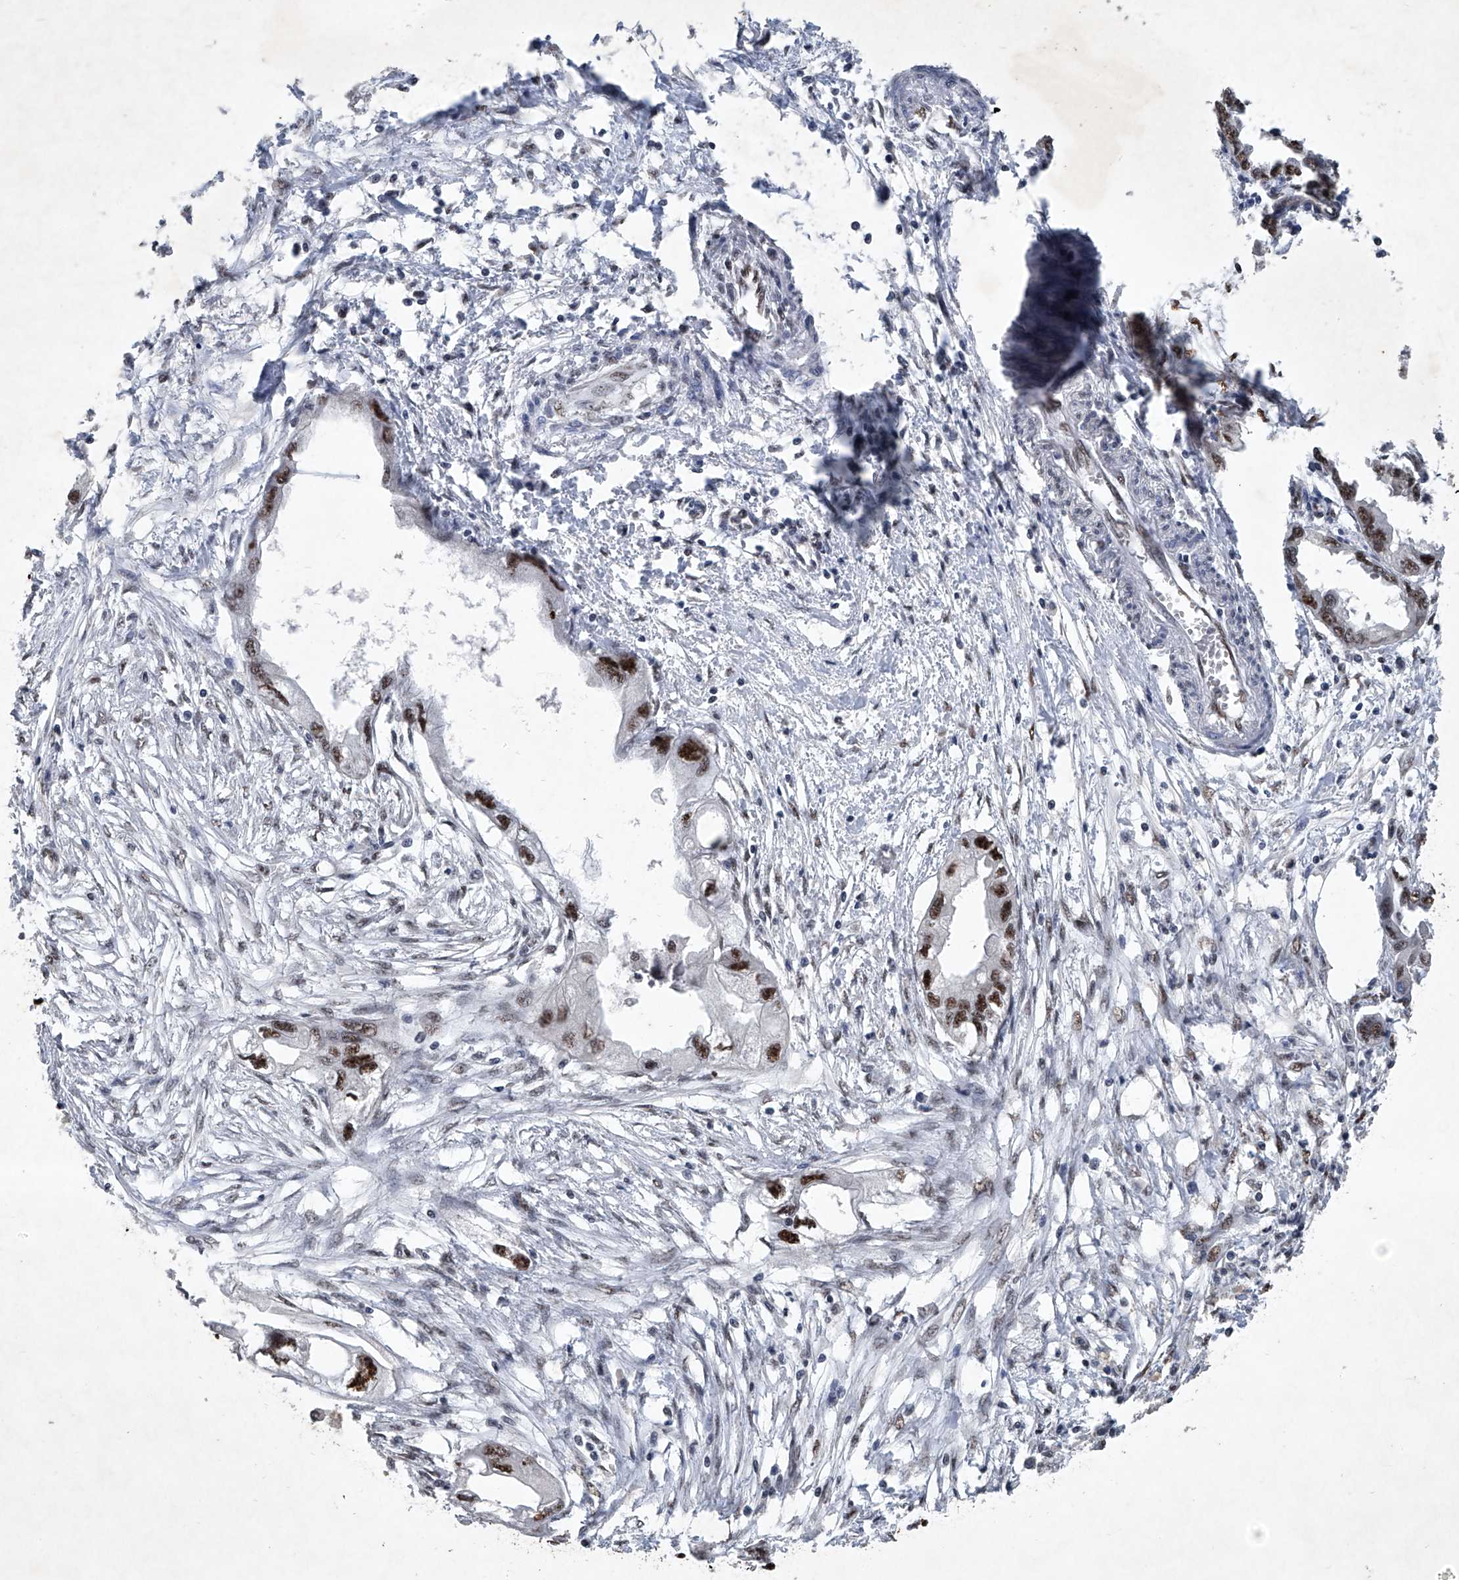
{"staining": {"intensity": "strong", "quantity": ">75%", "location": "nuclear"}, "tissue": "endometrial cancer", "cell_type": "Tumor cells", "image_type": "cancer", "snomed": [{"axis": "morphology", "description": "Adenocarcinoma, NOS"}, {"axis": "morphology", "description": "Adenocarcinoma, metastatic, NOS"}, {"axis": "topography", "description": "Adipose tissue"}, {"axis": "topography", "description": "Endometrium"}], "caption": "Tumor cells demonstrate high levels of strong nuclear positivity in approximately >75% of cells in endometrial cancer (adenocarcinoma).", "gene": "DDX39B", "patient": {"sex": "female", "age": 67}}